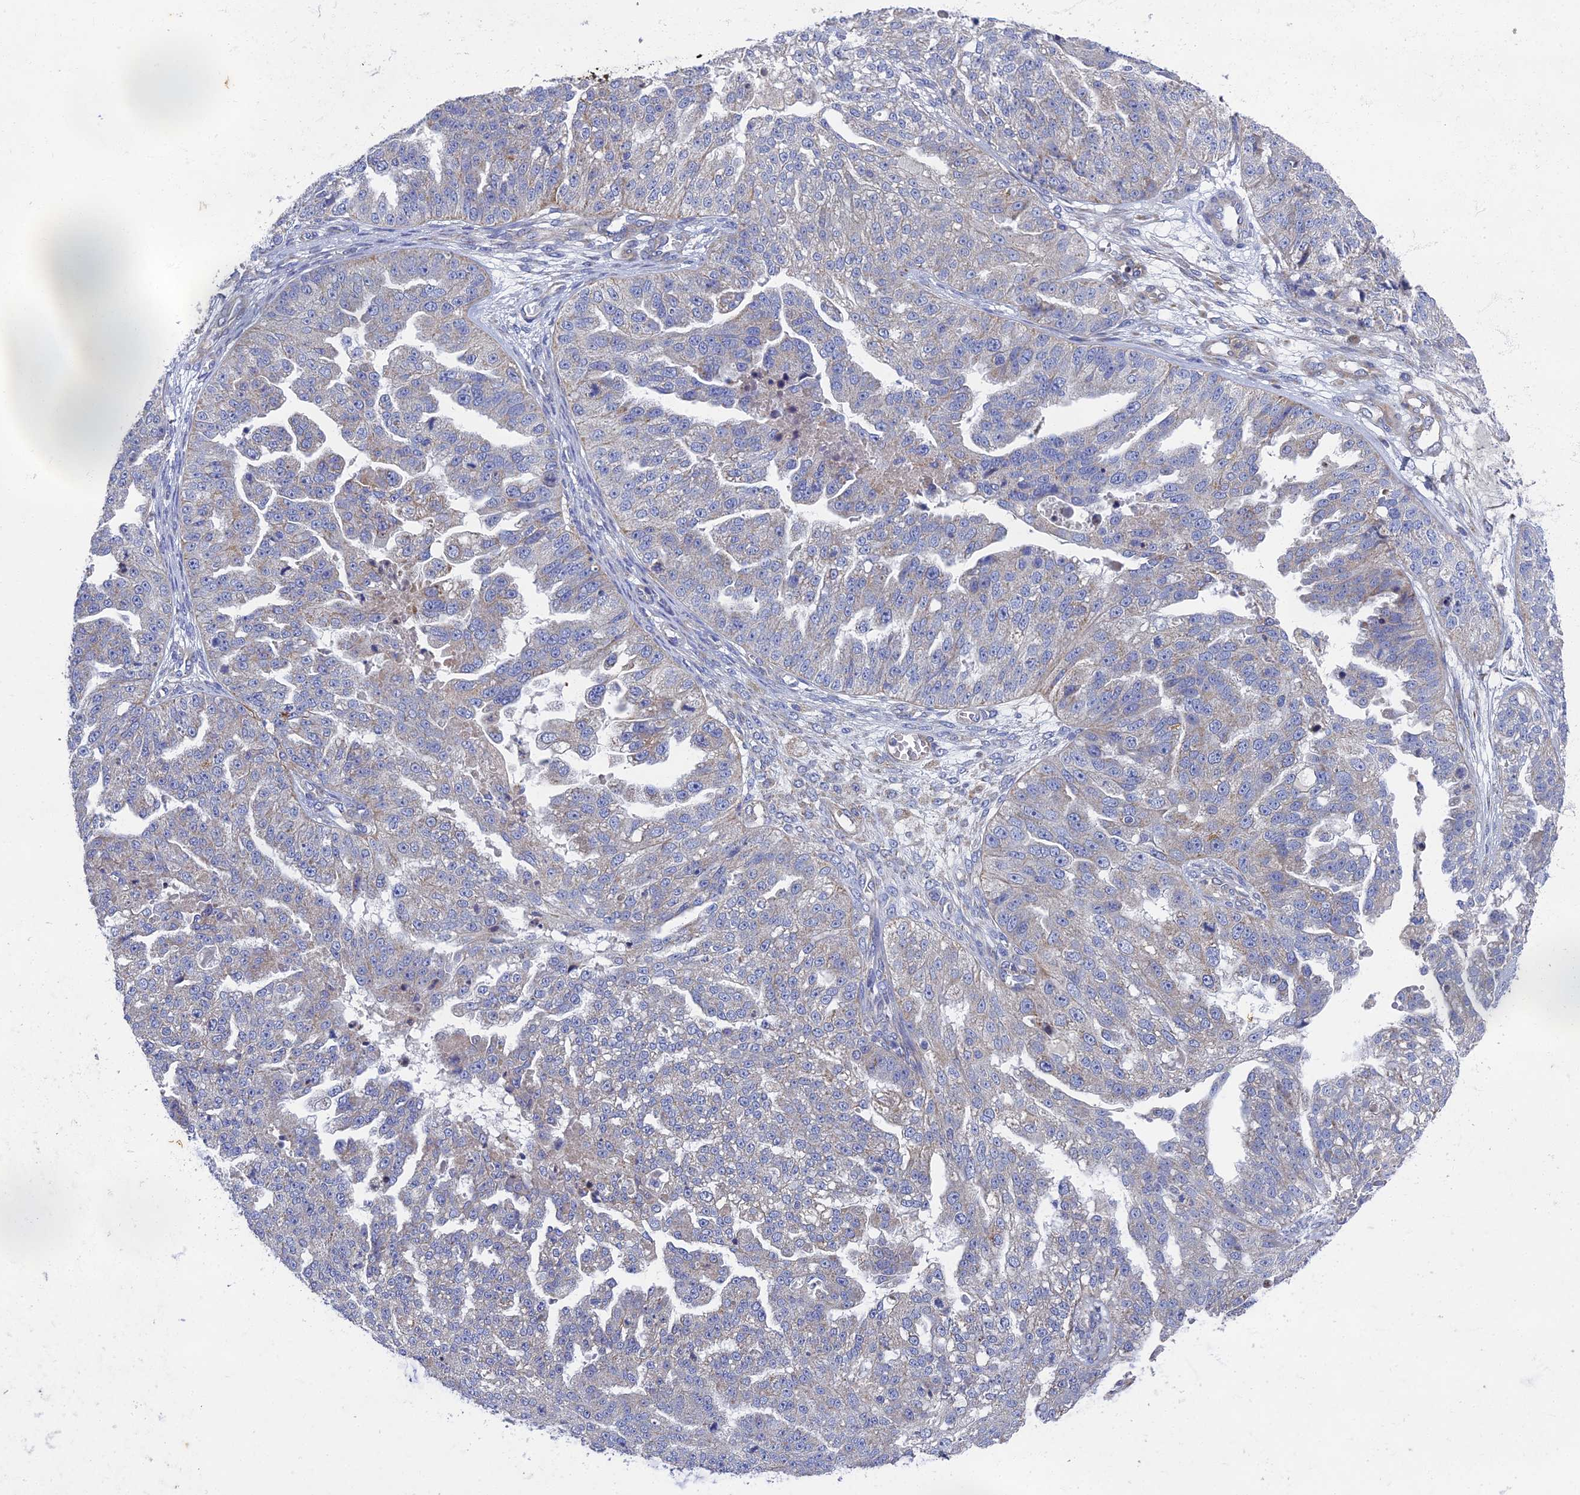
{"staining": {"intensity": "negative", "quantity": "none", "location": "none"}, "tissue": "ovarian cancer", "cell_type": "Tumor cells", "image_type": "cancer", "snomed": [{"axis": "morphology", "description": "Cystadenocarcinoma, serous, NOS"}, {"axis": "topography", "description": "Ovary"}], "caption": "A histopathology image of human ovarian serous cystadenocarcinoma is negative for staining in tumor cells.", "gene": "RNASEK", "patient": {"sex": "female", "age": 58}}